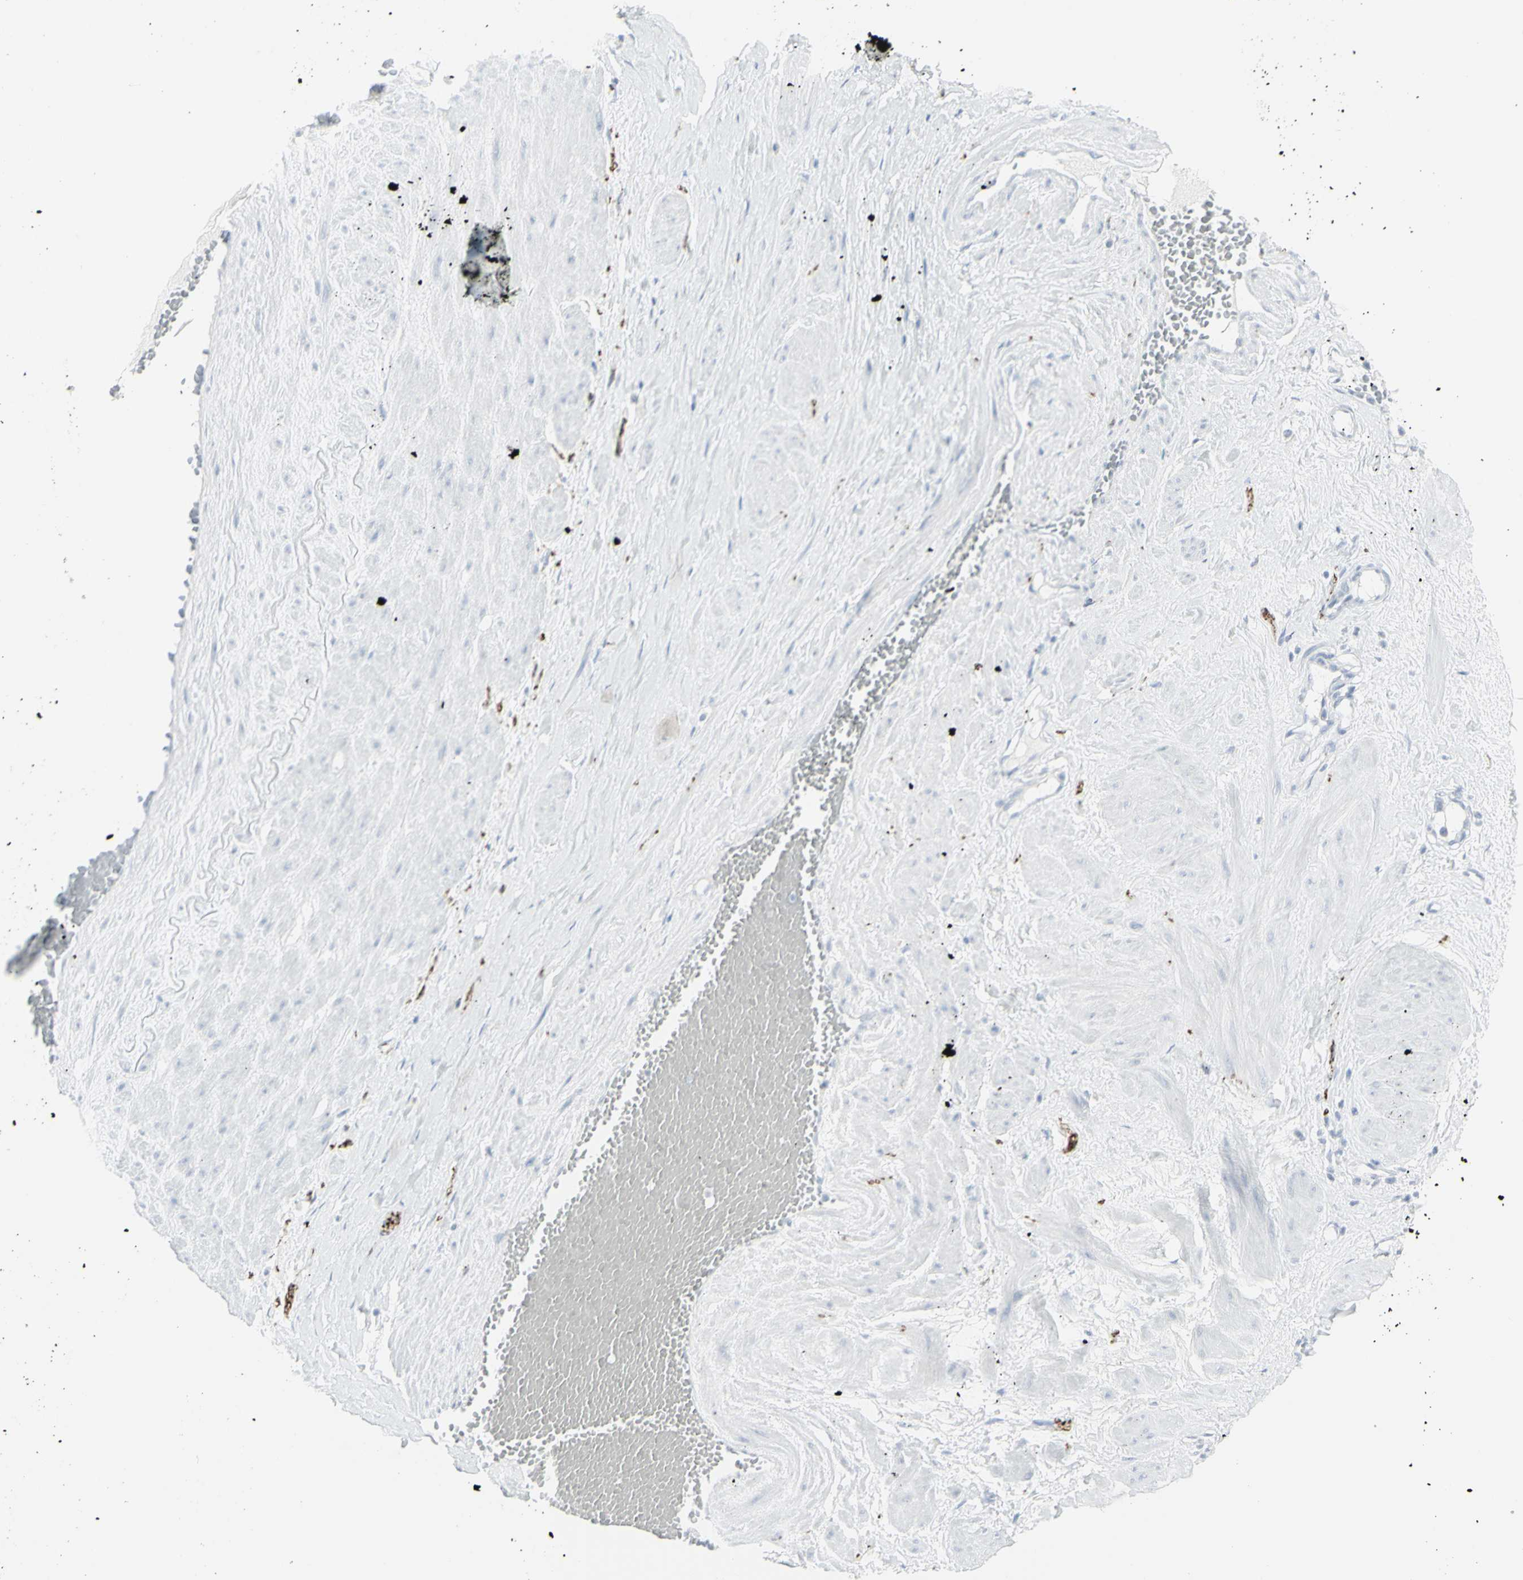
{"staining": {"intensity": "negative", "quantity": "none", "location": "none"}, "tissue": "adipose tissue", "cell_type": "Adipocytes", "image_type": "normal", "snomed": [{"axis": "morphology", "description": "Normal tissue, NOS"}, {"axis": "topography", "description": "Soft tissue"}, {"axis": "topography", "description": "Vascular tissue"}], "caption": "High power microscopy histopathology image of an immunohistochemistry (IHC) histopathology image of benign adipose tissue, revealing no significant staining in adipocytes. (Immunohistochemistry (ihc), brightfield microscopy, high magnification).", "gene": "ENSG00000198211", "patient": {"sex": "female", "age": 35}}